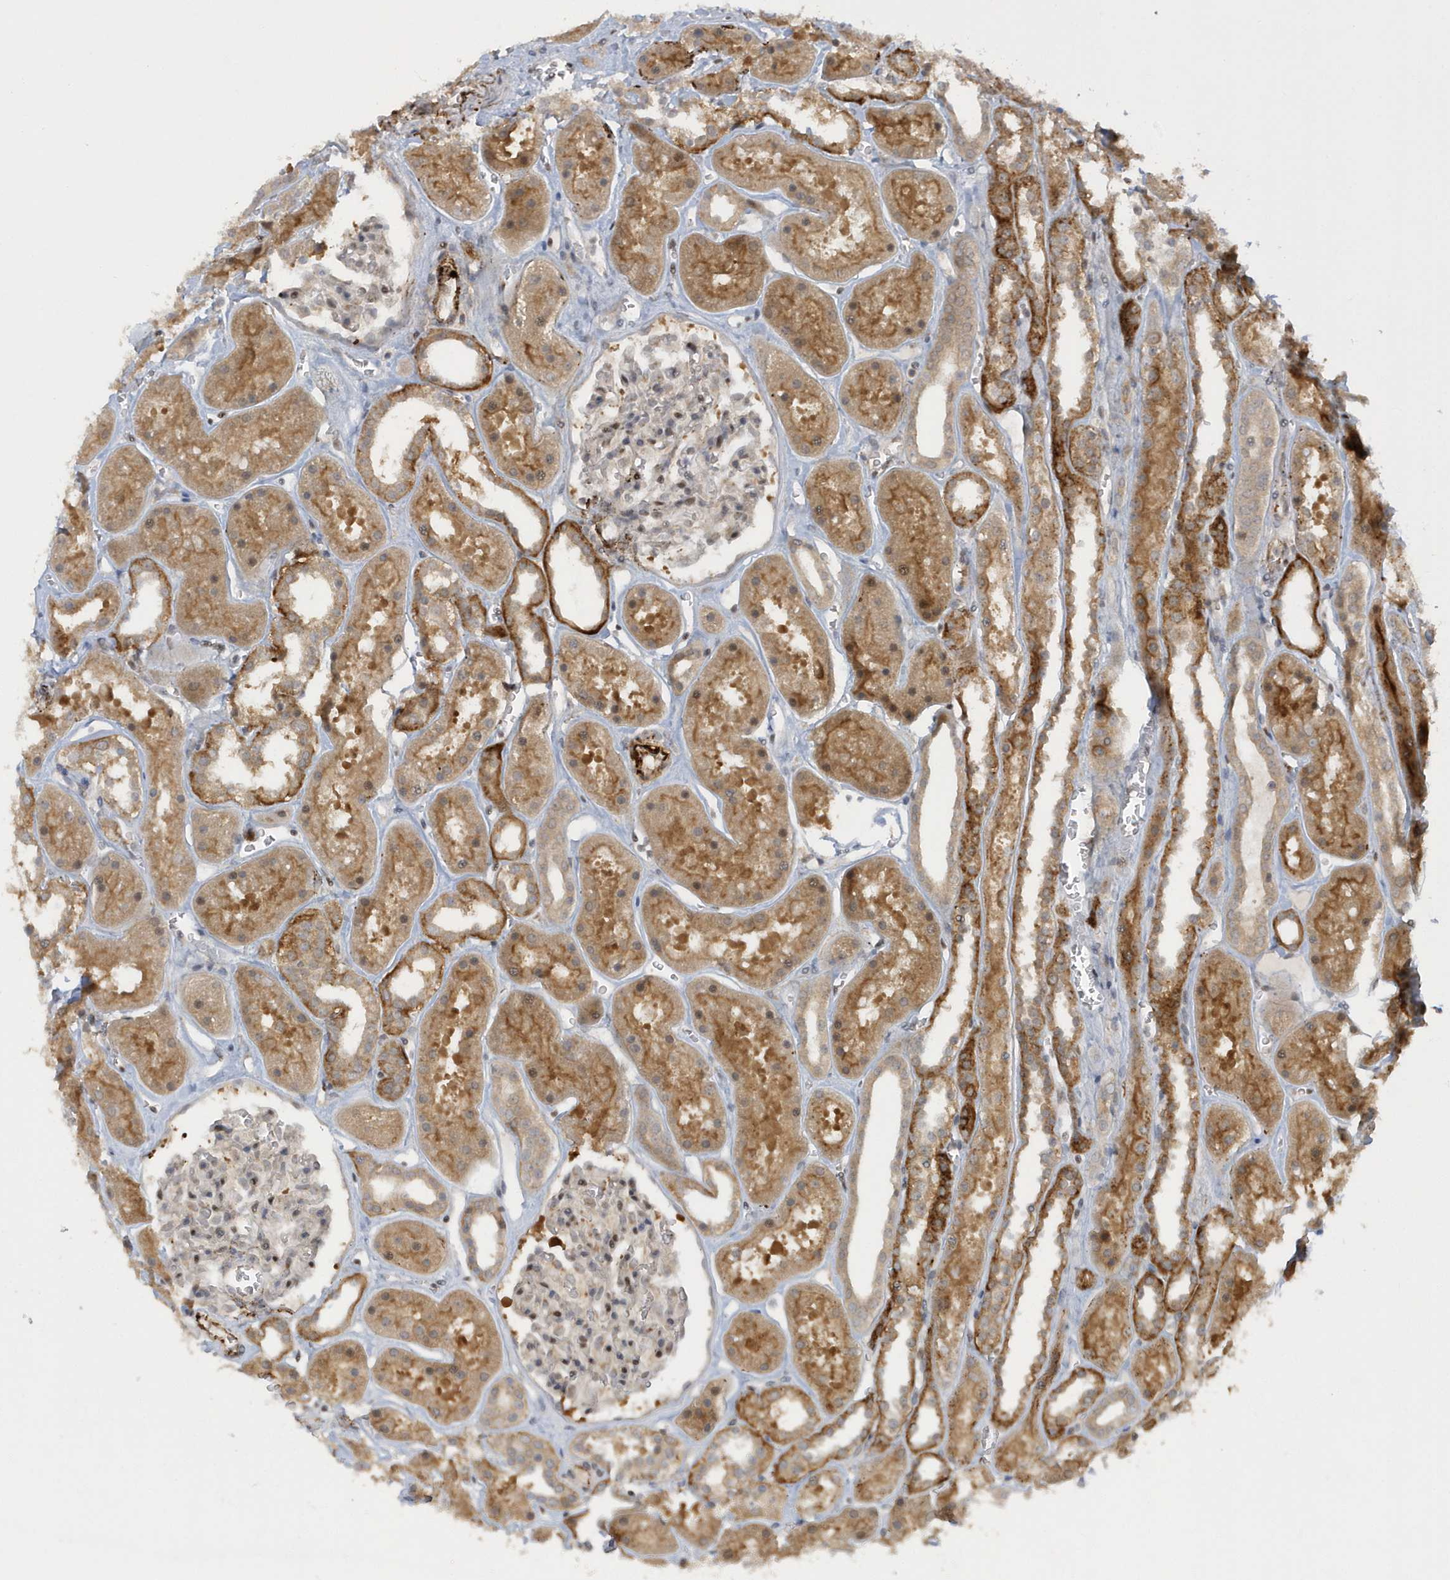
{"staining": {"intensity": "moderate", "quantity": "<25%", "location": "cytoplasmic/membranous,nuclear"}, "tissue": "kidney", "cell_type": "Cells in glomeruli", "image_type": "normal", "snomed": [{"axis": "morphology", "description": "Normal tissue, NOS"}, {"axis": "topography", "description": "Kidney"}], "caption": "IHC (DAB (3,3'-diaminobenzidine)) staining of normal kidney displays moderate cytoplasmic/membranous,nuclear protein expression in about <25% of cells in glomeruli.", "gene": "ATG4A", "patient": {"sex": "female", "age": 41}}